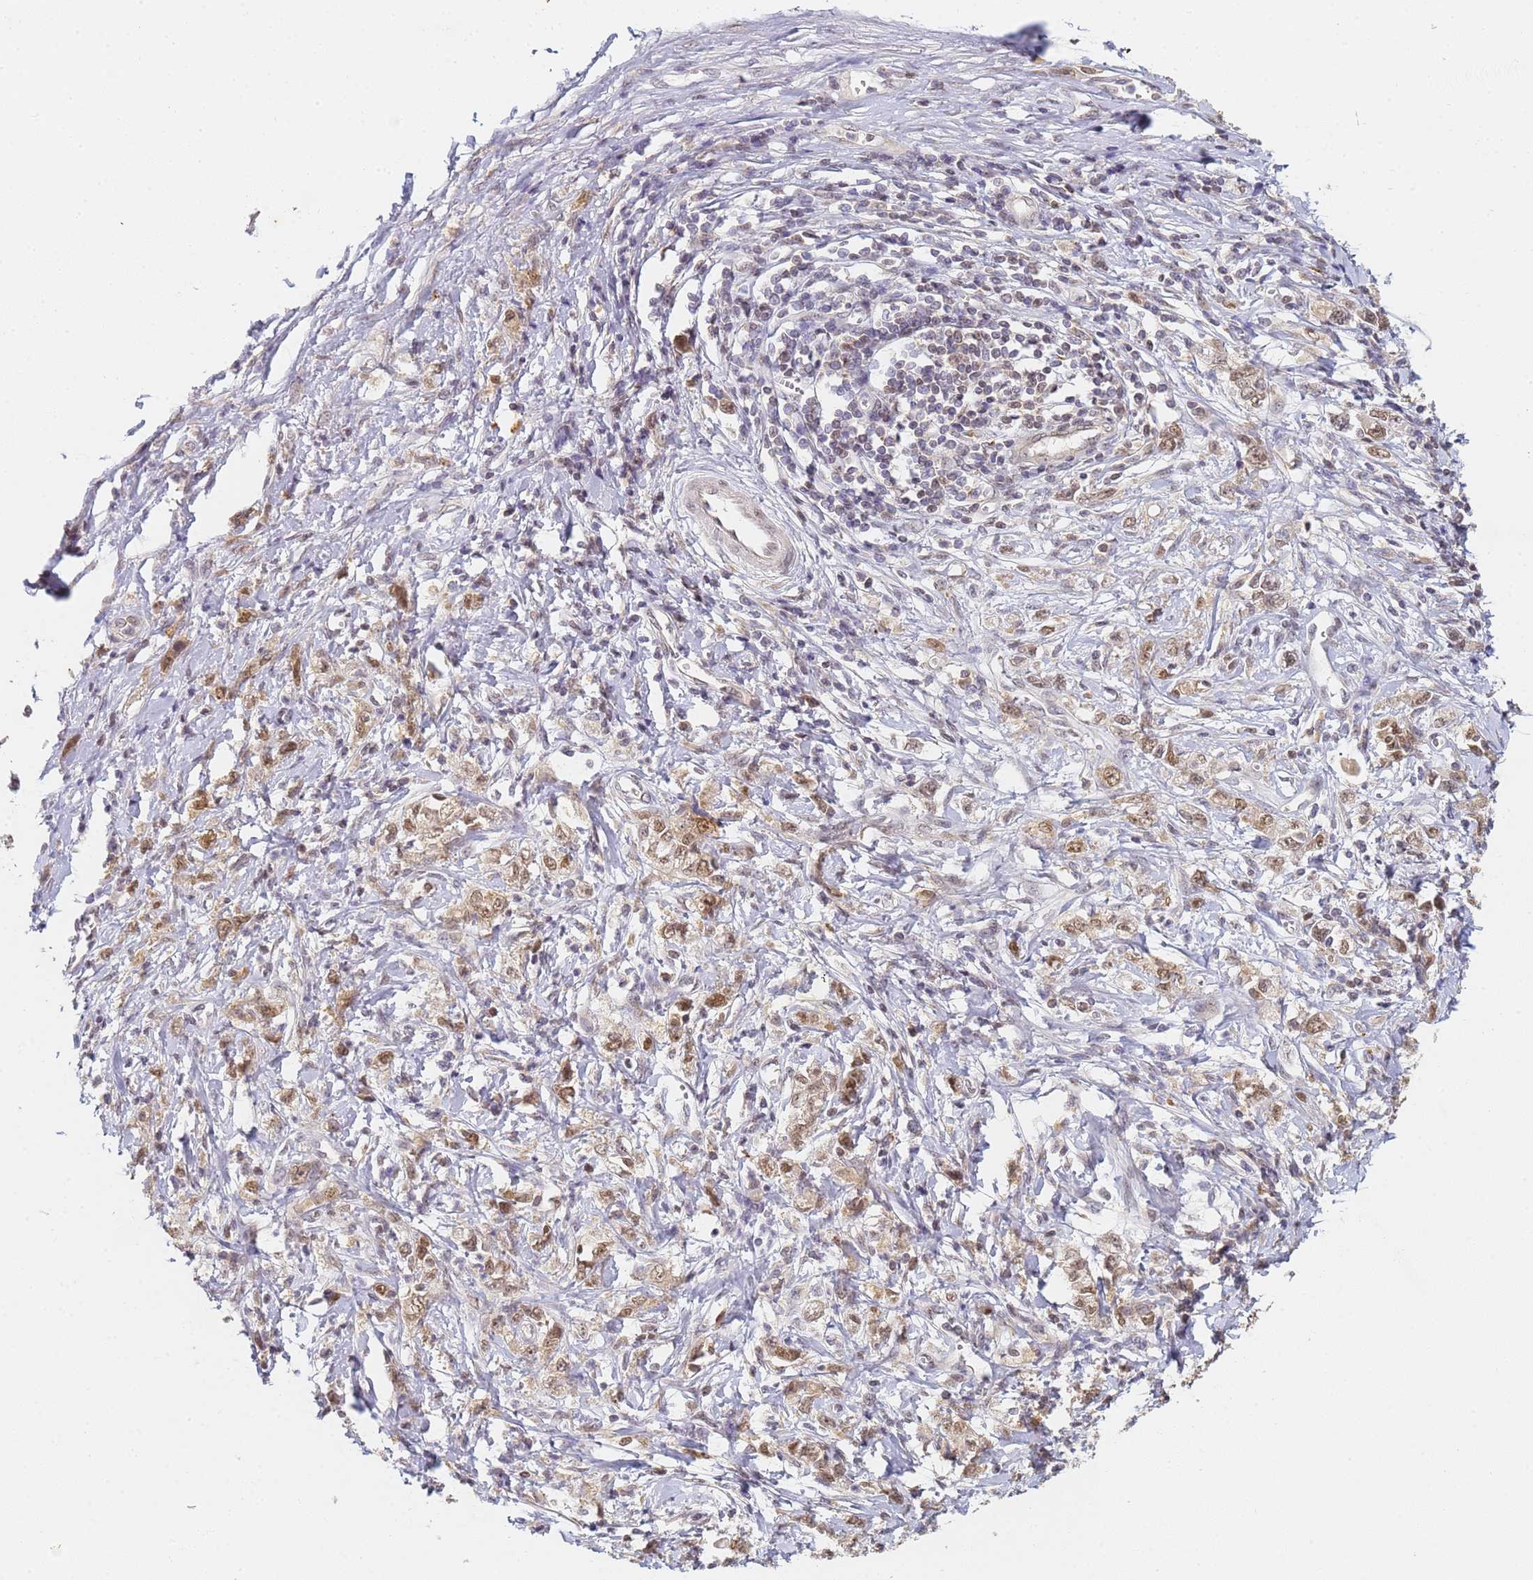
{"staining": {"intensity": "moderate", "quantity": ">75%", "location": "nuclear"}, "tissue": "stomach cancer", "cell_type": "Tumor cells", "image_type": "cancer", "snomed": [{"axis": "morphology", "description": "Adenocarcinoma, NOS"}, {"axis": "topography", "description": "Stomach"}], "caption": "Approximately >75% of tumor cells in stomach adenocarcinoma display moderate nuclear protein staining as visualized by brown immunohistochemical staining.", "gene": "HMCES", "patient": {"sex": "female", "age": 76}}